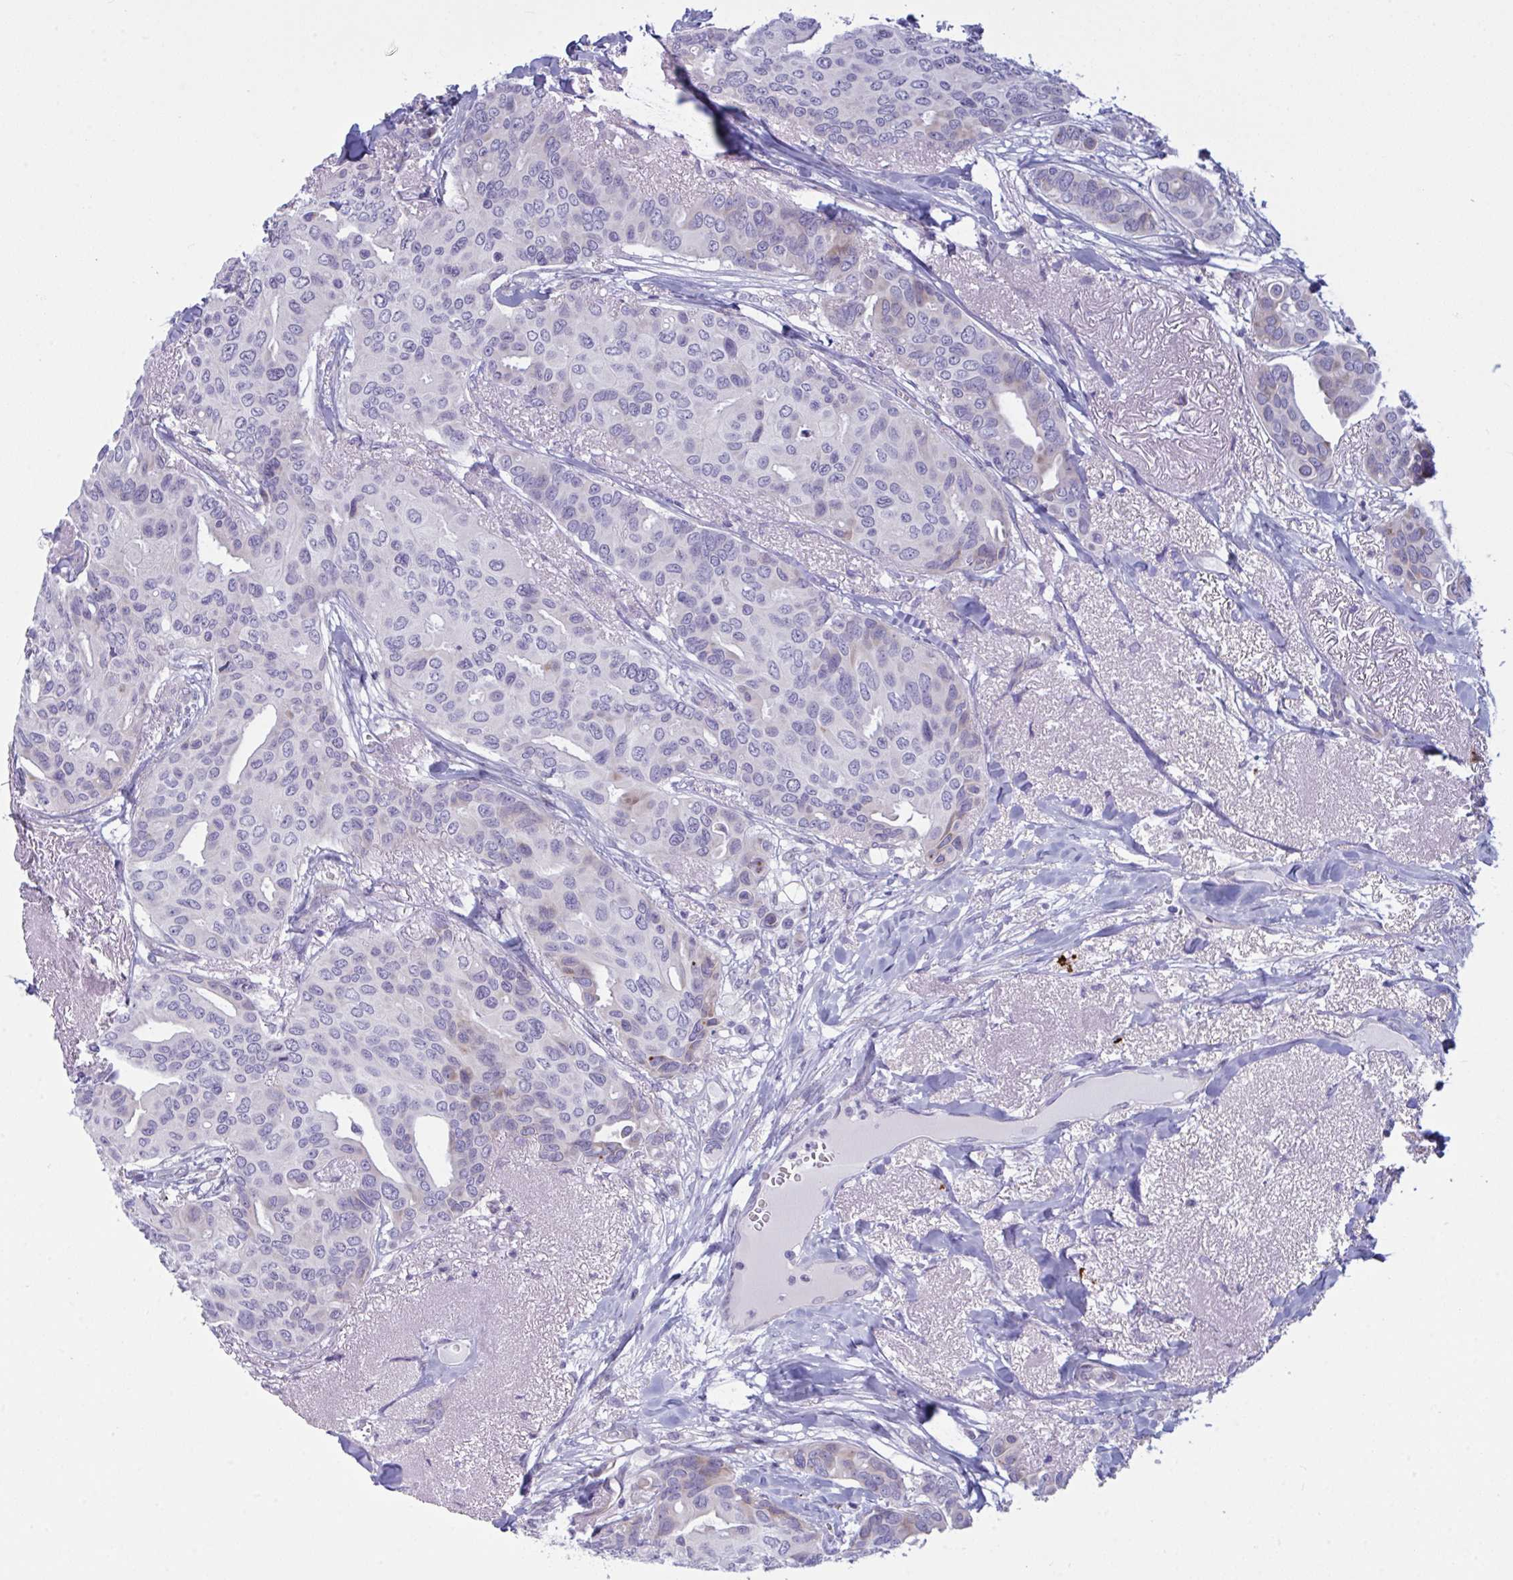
{"staining": {"intensity": "negative", "quantity": "none", "location": "none"}, "tissue": "breast cancer", "cell_type": "Tumor cells", "image_type": "cancer", "snomed": [{"axis": "morphology", "description": "Duct carcinoma"}, {"axis": "topography", "description": "Breast"}], "caption": "Micrograph shows no significant protein staining in tumor cells of breast infiltrating ductal carcinoma.", "gene": "ZNF684", "patient": {"sex": "female", "age": 54}}